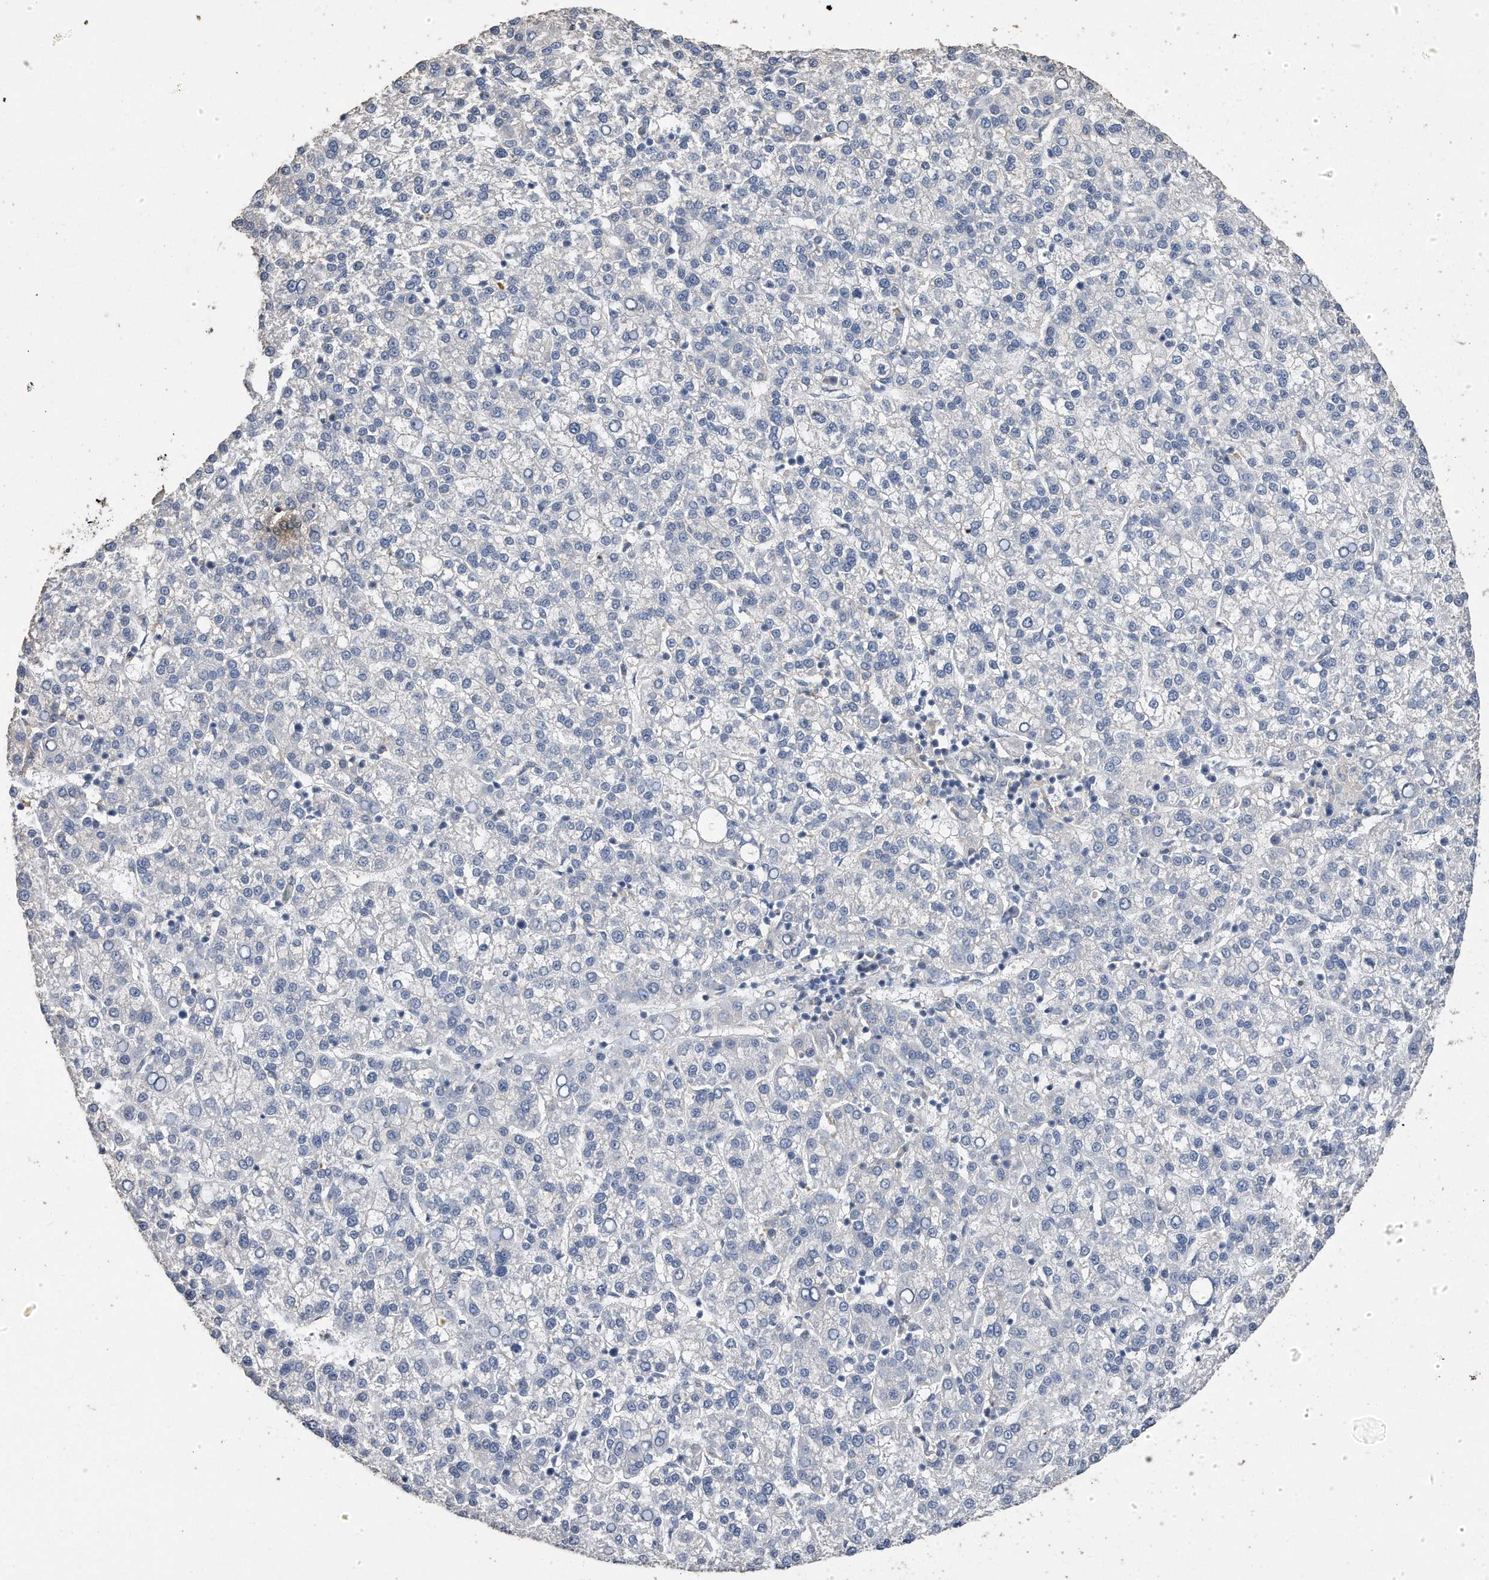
{"staining": {"intensity": "negative", "quantity": "none", "location": "none"}, "tissue": "liver cancer", "cell_type": "Tumor cells", "image_type": "cancer", "snomed": [{"axis": "morphology", "description": "Carcinoma, Hepatocellular, NOS"}, {"axis": "topography", "description": "Liver"}], "caption": "This is an immunohistochemistry (IHC) photomicrograph of liver cancer (hepatocellular carcinoma). There is no expression in tumor cells.", "gene": "CDCP1", "patient": {"sex": "female", "age": 58}}